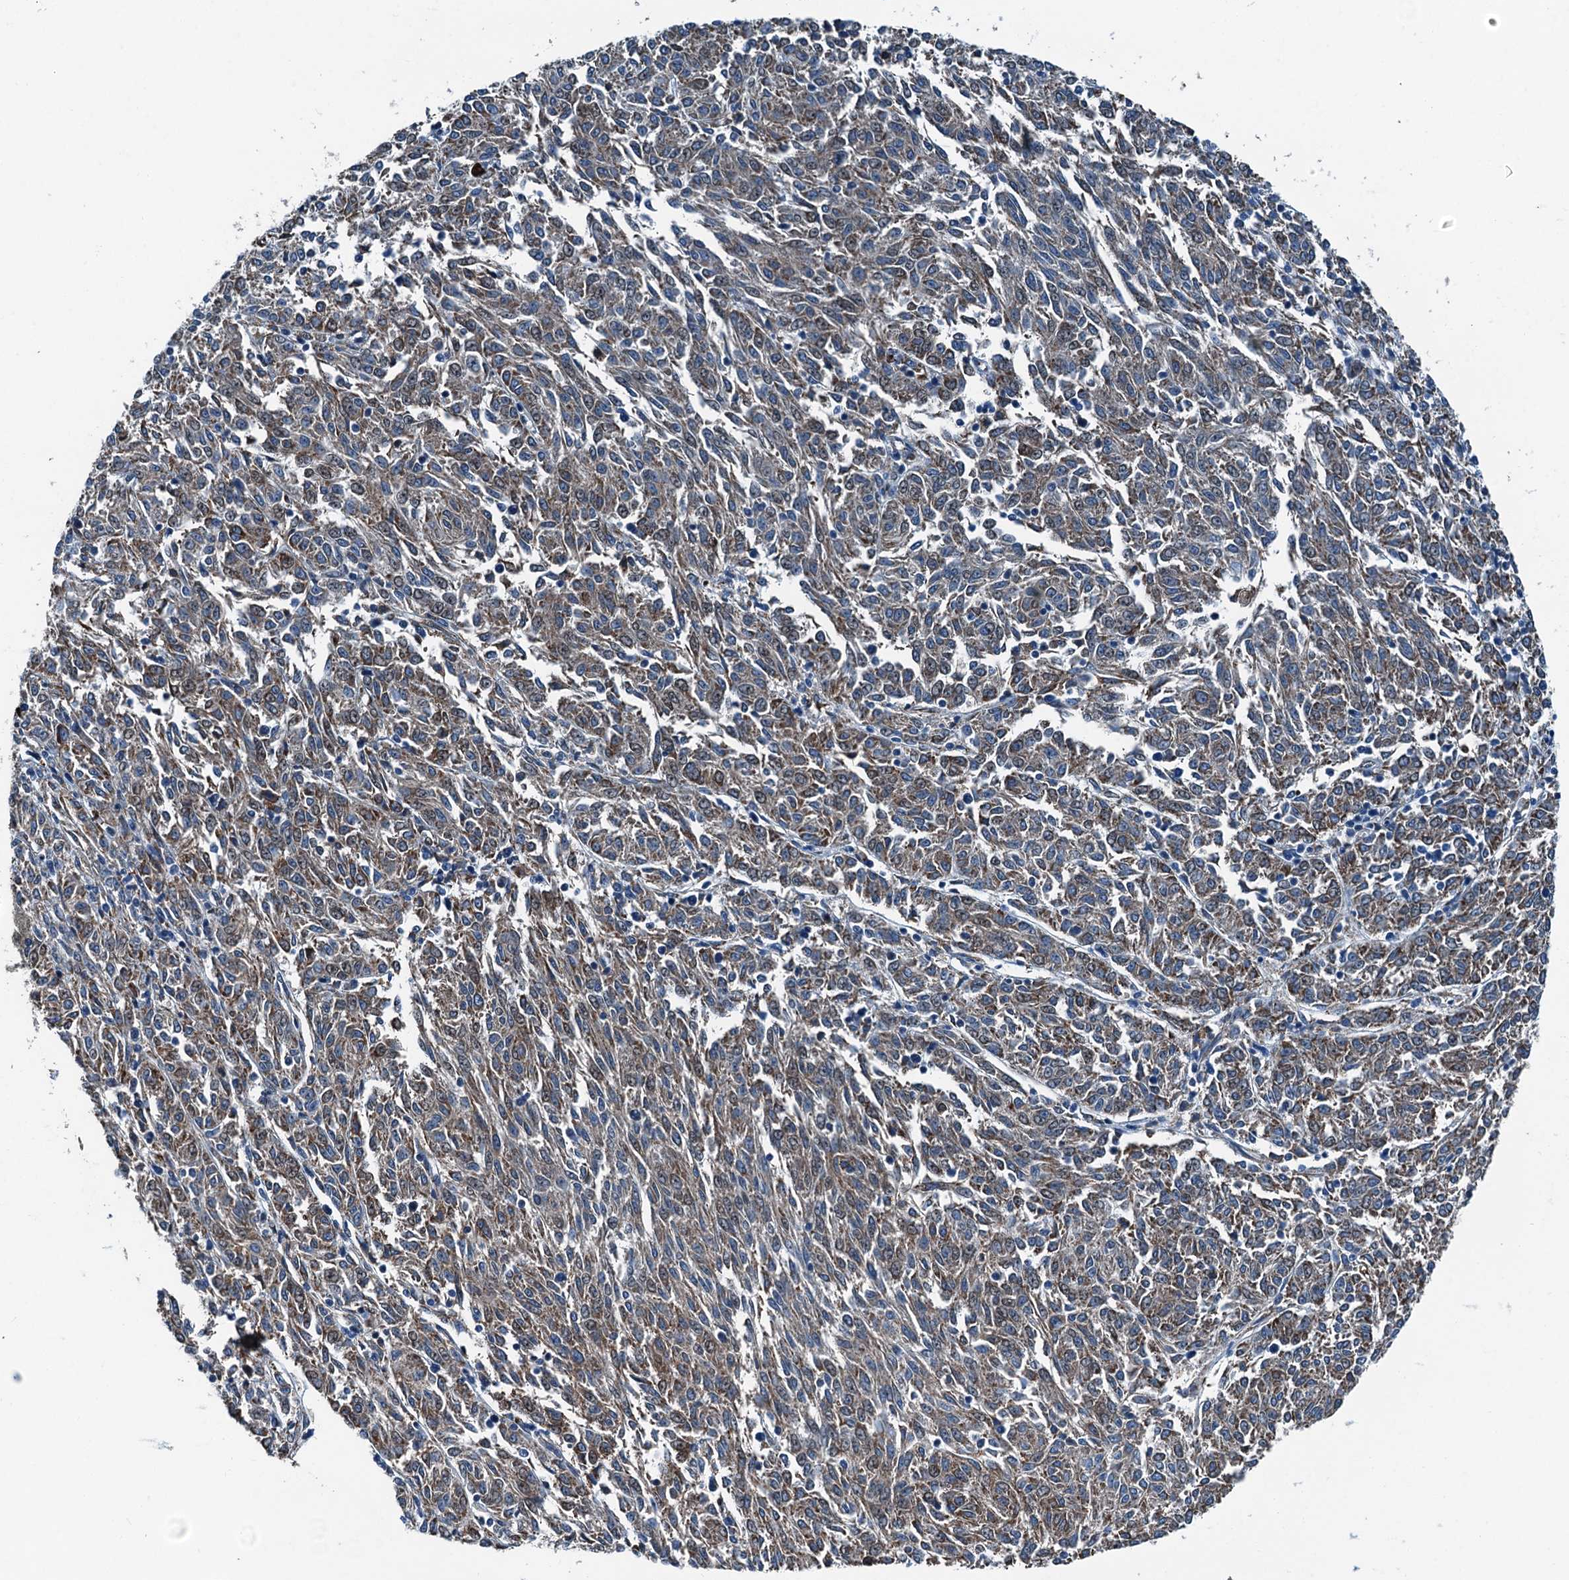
{"staining": {"intensity": "moderate", "quantity": "25%-75%", "location": "cytoplasmic/membranous"}, "tissue": "melanoma", "cell_type": "Tumor cells", "image_type": "cancer", "snomed": [{"axis": "morphology", "description": "Malignant melanoma, NOS"}, {"axis": "topography", "description": "Skin"}], "caption": "Immunohistochemistry of malignant melanoma displays medium levels of moderate cytoplasmic/membranous expression in about 25%-75% of tumor cells.", "gene": "TAMALIN", "patient": {"sex": "female", "age": 72}}